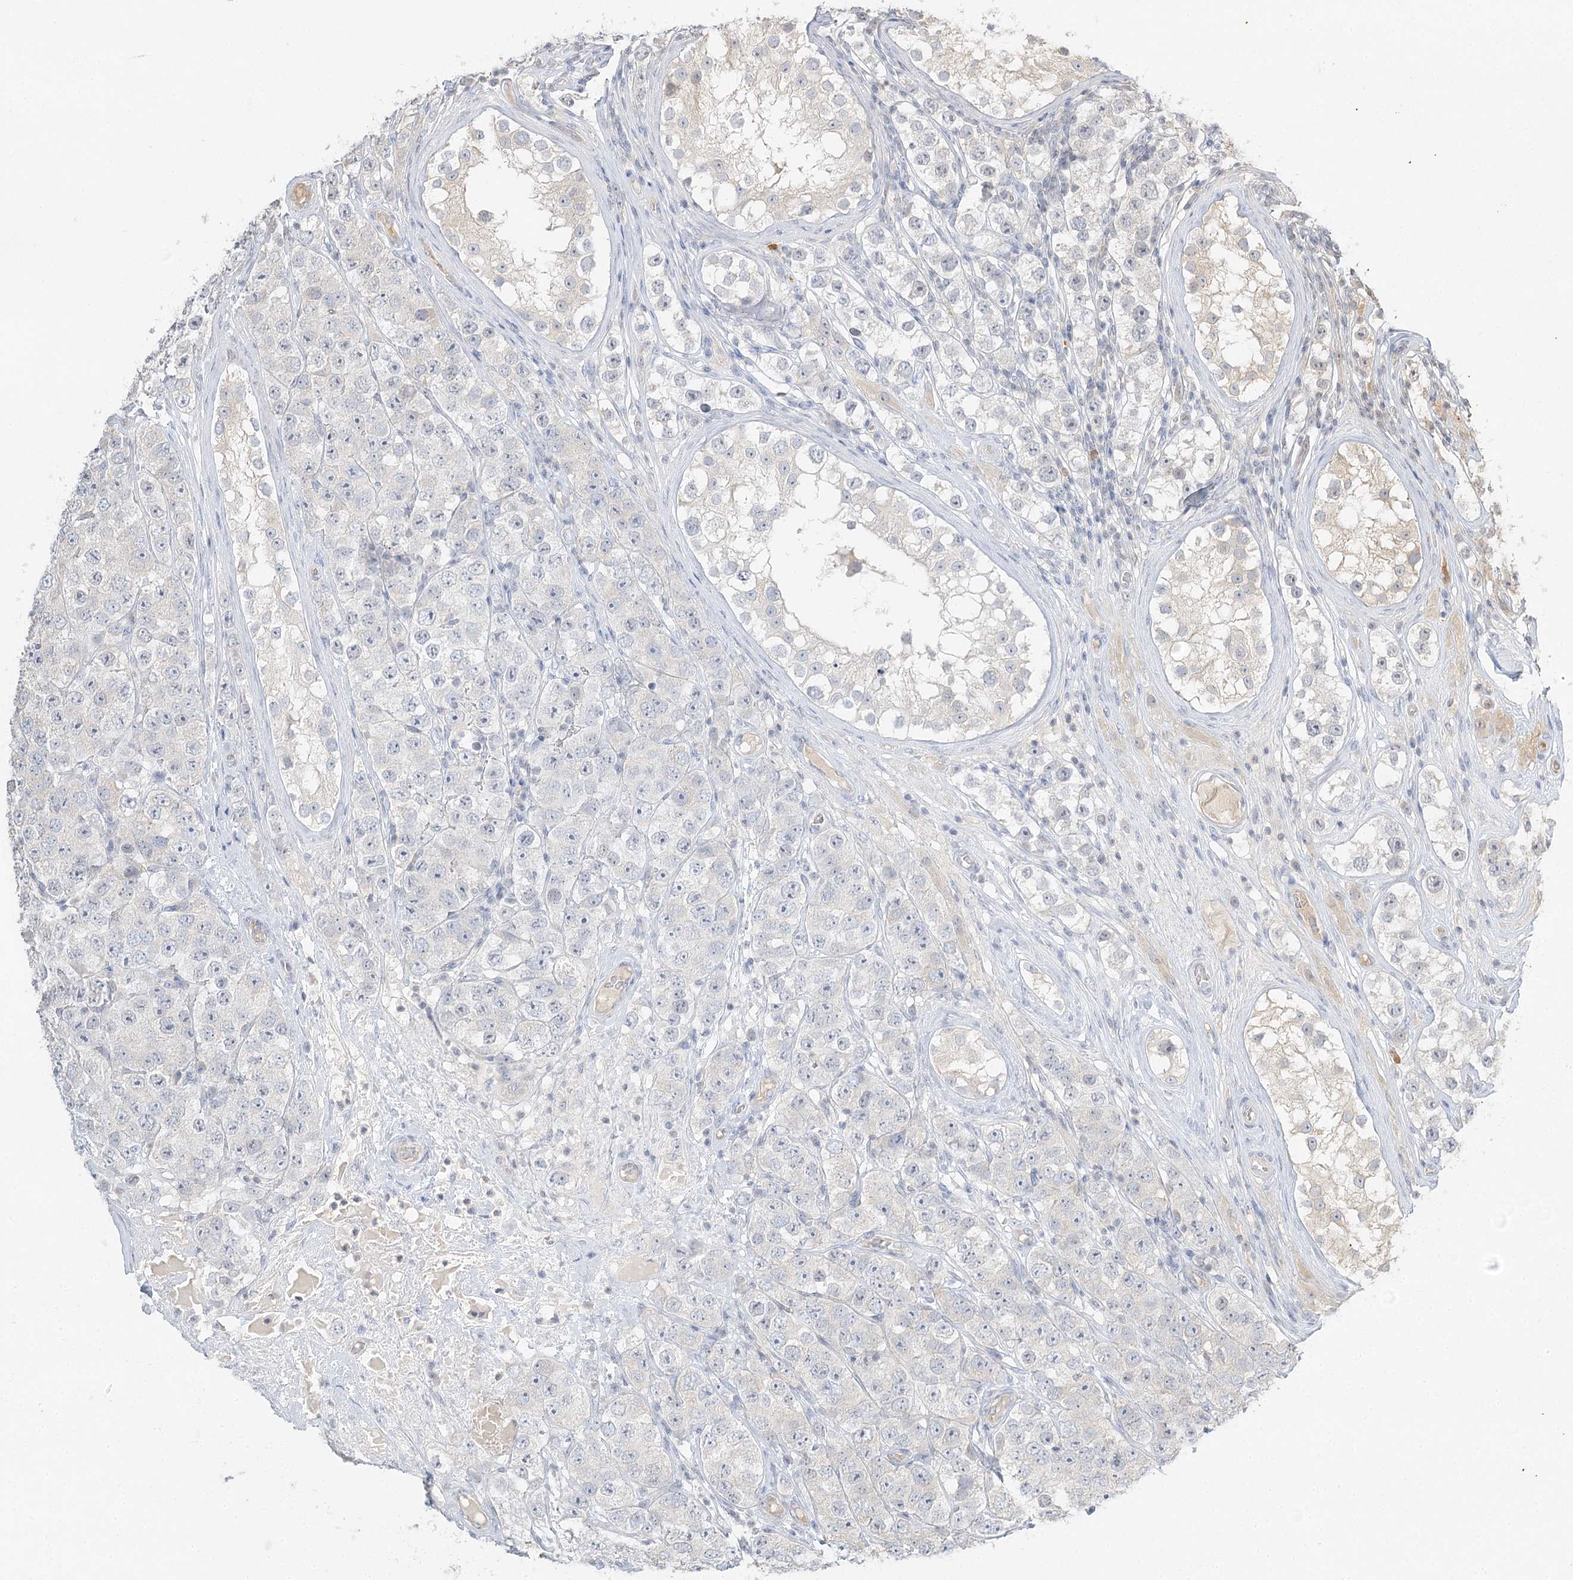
{"staining": {"intensity": "negative", "quantity": "none", "location": "none"}, "tissue": "testis cancer", "cell_type": "Tumor cells", "image_type": "cancer", "snomed": [{"axis": "morphology", "description": "Seminoma, NOS"}, {"axis": "topography", "description": "Testis"}], "caption": "Tumor cells are negative for protein expression in human testis seminoma.", "gene": "GUCY2C", "patient": {"sex": "male", "age": 28}}